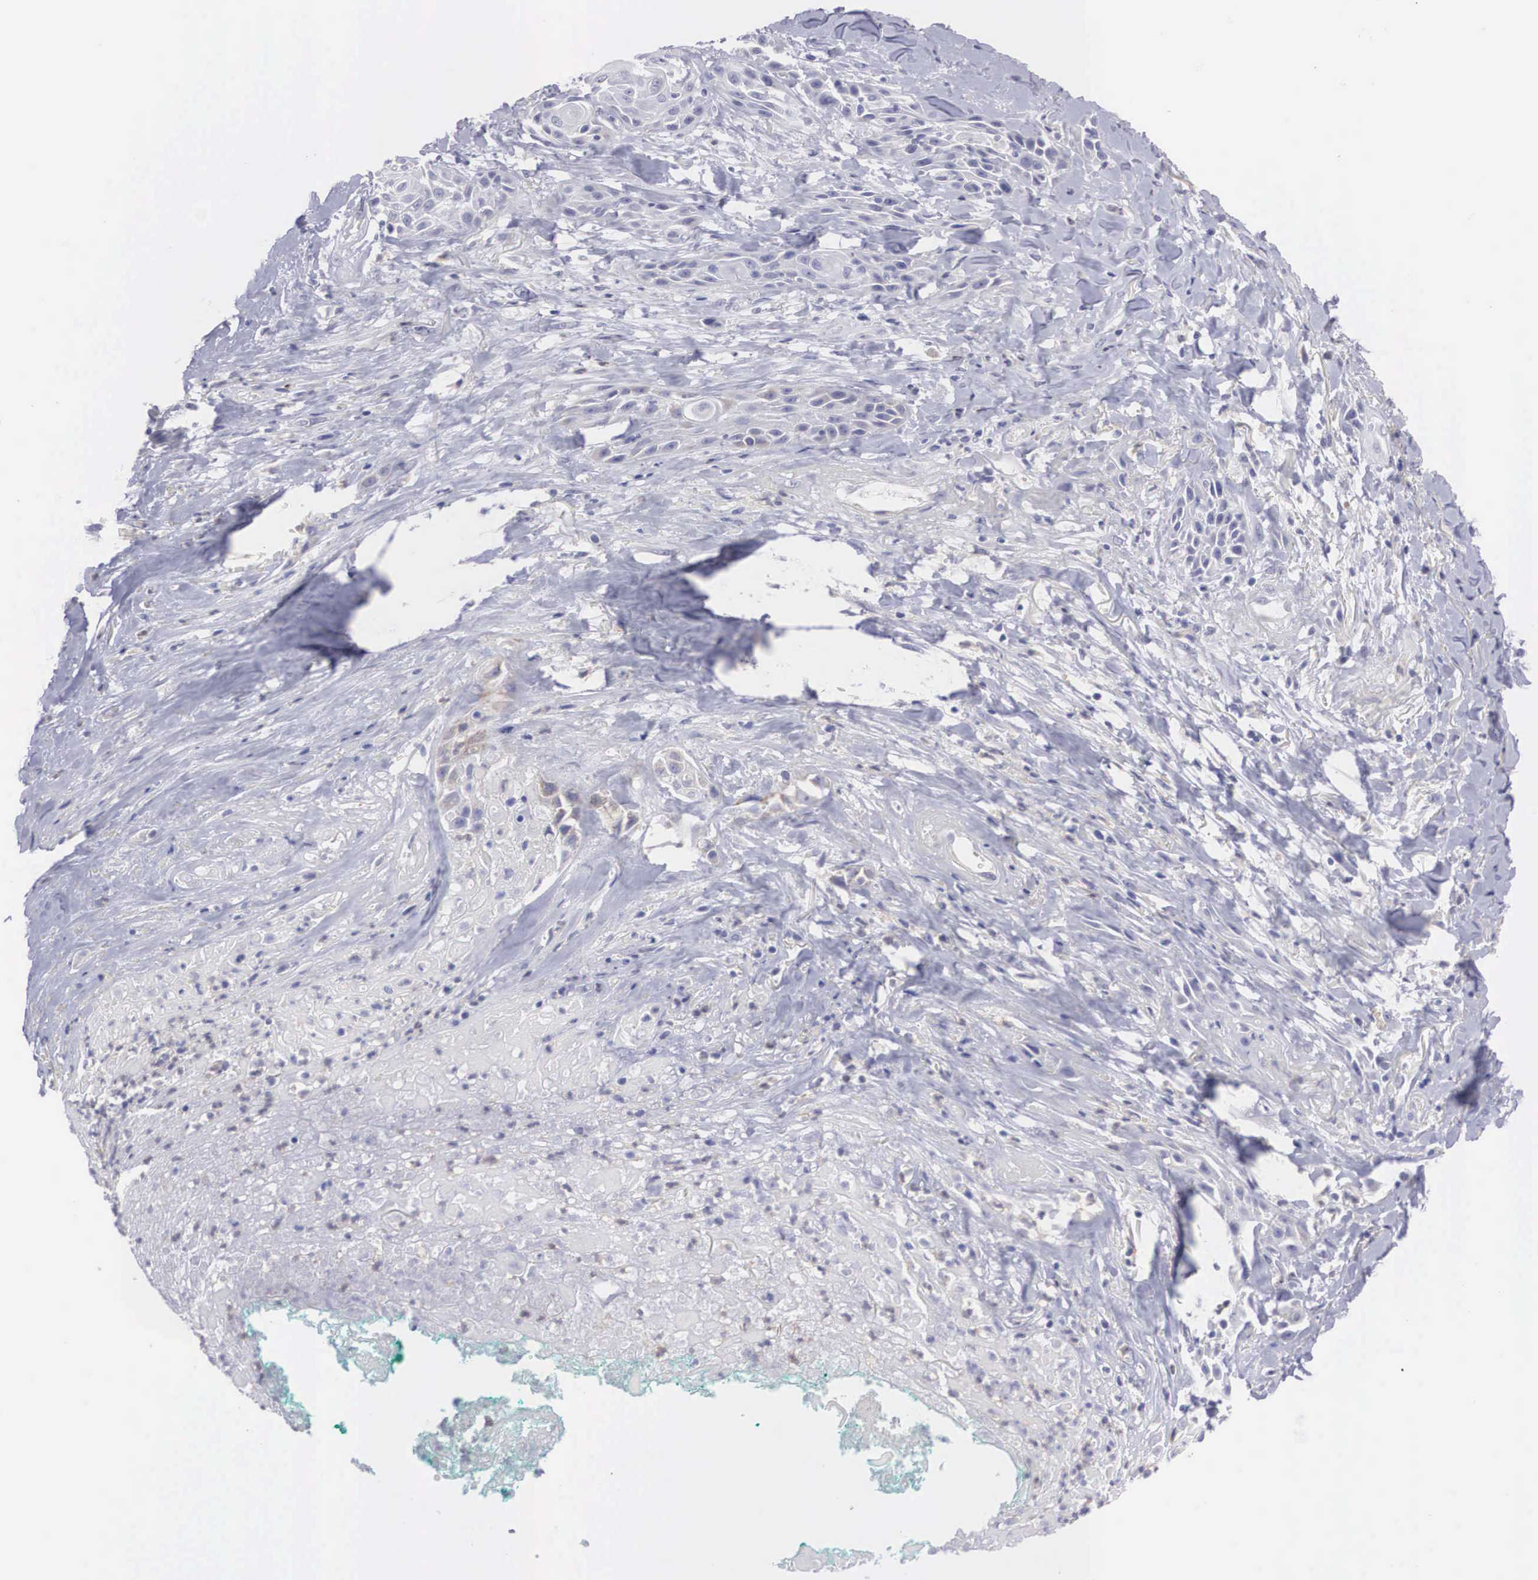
{"staining": {"intensity": "negative", "quantity": "none", "location": "none"}, "tissue": "skin cancer", "cell_type": "Tumor cells", "image_type": "cancer", "snomed": [{"axis": "morphology", "description": "Squamous cell carcinoma, NOS"}, {"axis": "topography", "description": "Skin"}, {"axis": "topography", "description": "Anal"}], "caption": "A histopathology image of human skin cancer (squamous cell carcinoma) is negative for staining in tumor cells. Nuclei are stained in blue.", "gene": "REPS2", "patient": {"sex": "male", "age": 64}}